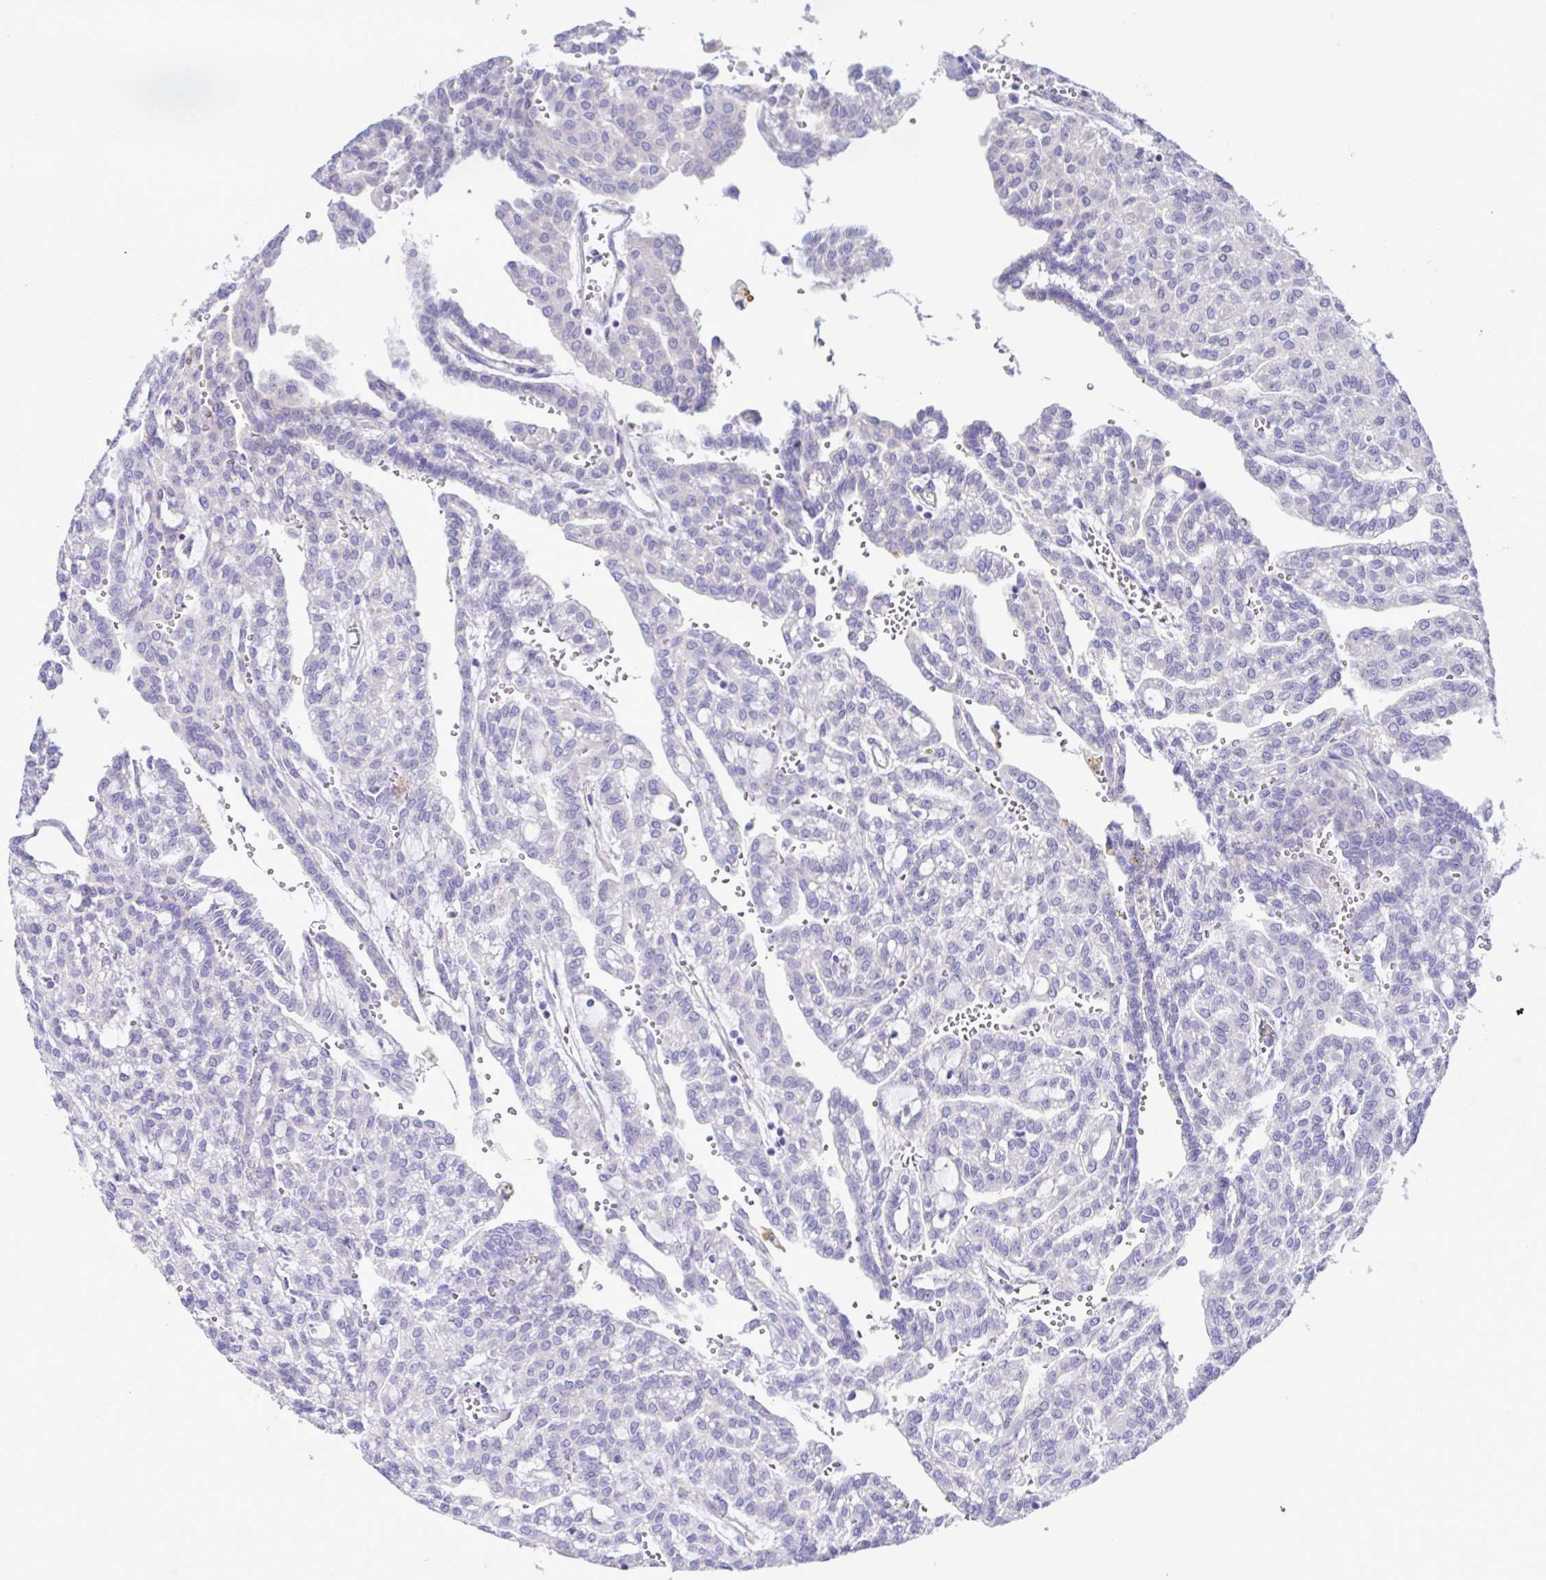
{"staining": {"intensity": "negative", "quantity": "none", "location": "none"}, "tissue": "renal cancer", "cell_type": "Tumor cells", "image_type": "cancer", "snomed": [{"axis": "morphology", "description": "Adenocarcinoma, NOS"}, {"axis": "topography", "description": "Kidney"}], "caption": "Protein analysis of adenocarcinoma (renal) reveals no significant staining in tumor cells.", "gene": "MED11", "patient": {"sex": "male", "age": 63}}